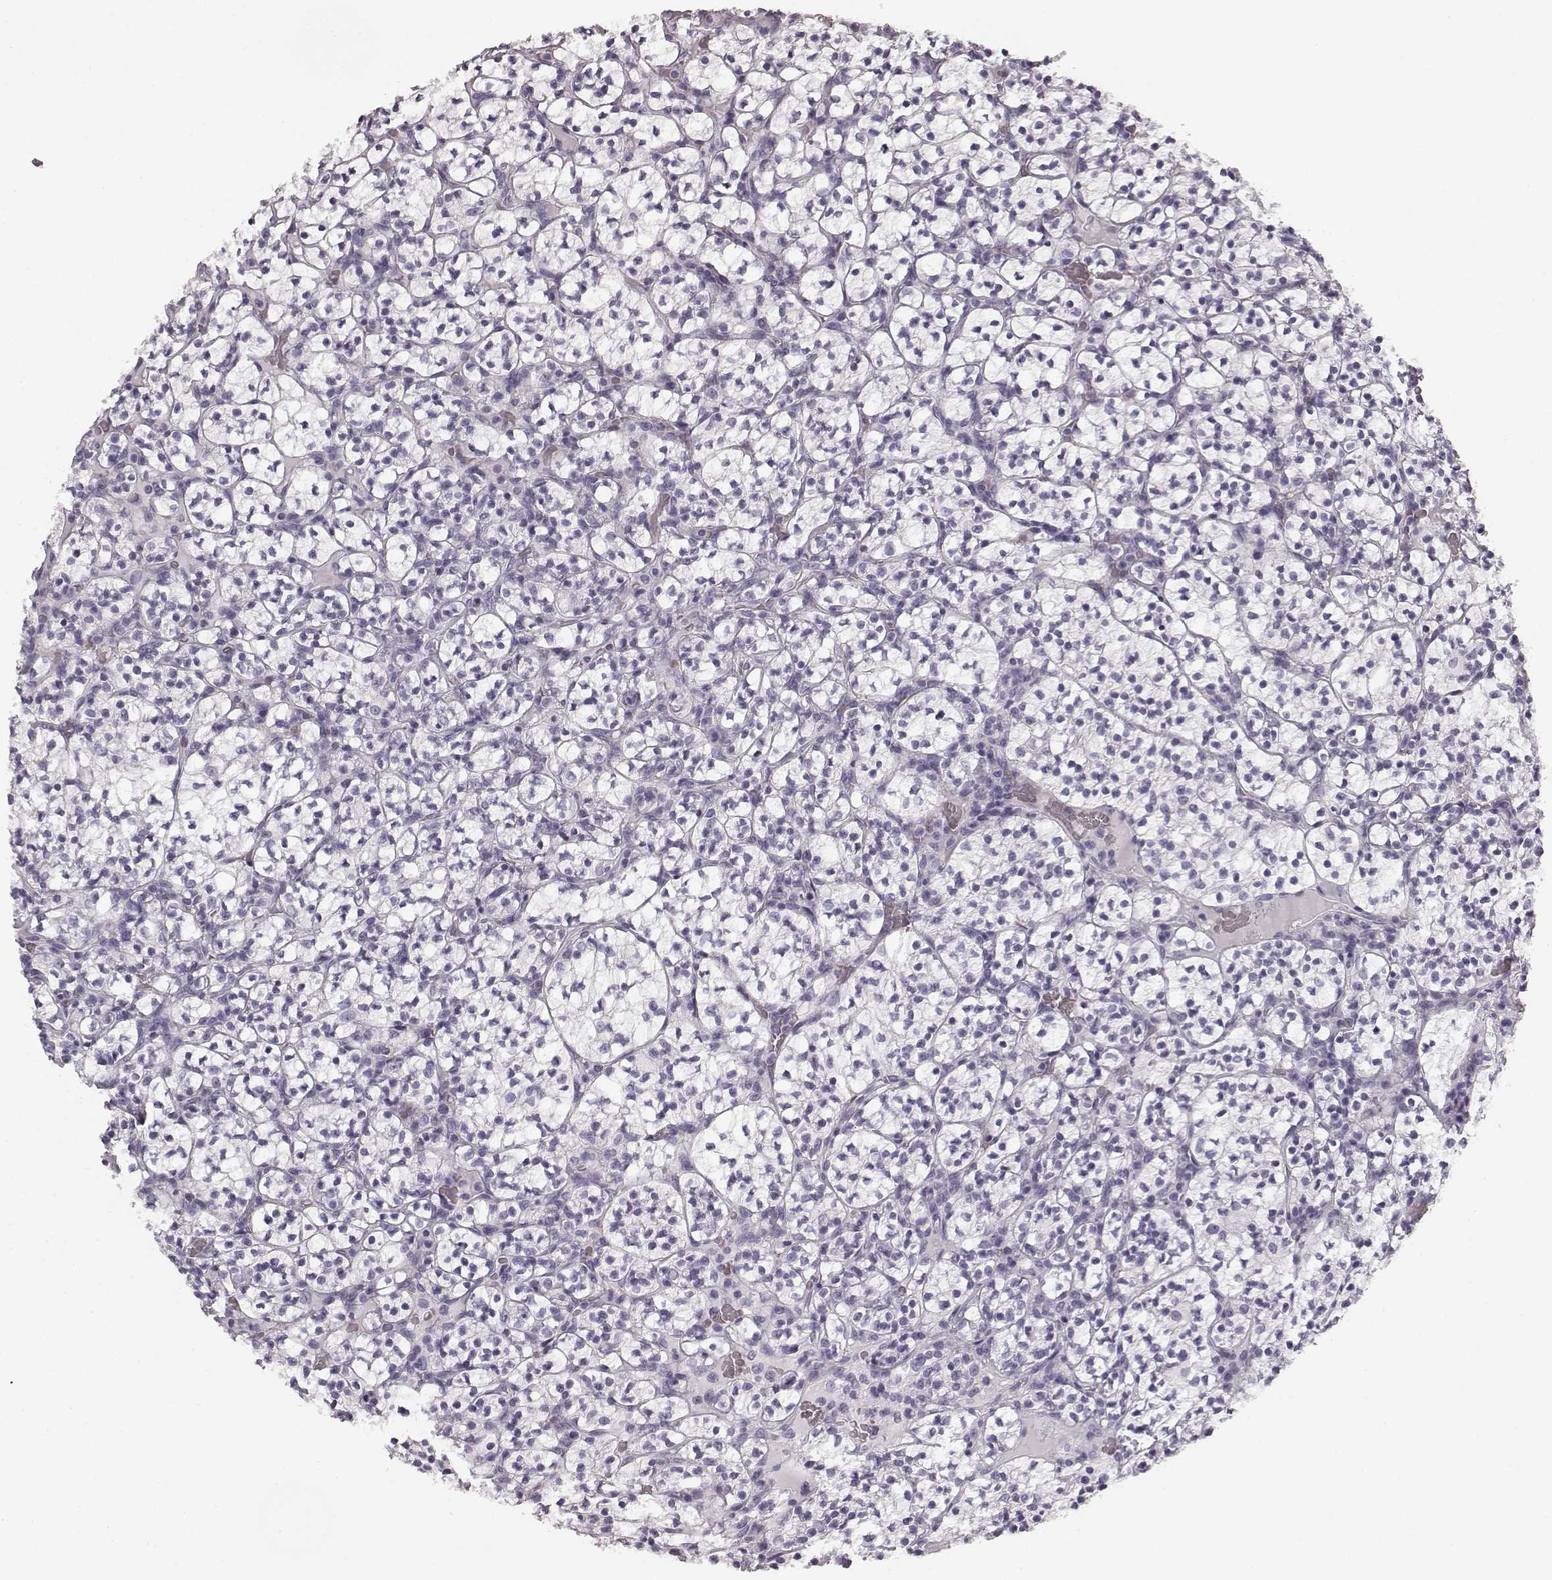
{"staining": {"intensity": "negative", "quantity": "none", "location": "none"}, "tissue": "renal cancer", "cell_type": "Tumor cells", "image_type": "cancer", "snomed": [{"axis": "morphology", "description": "Adenocarcinoma, NOS"}, {"axis": "topography", "description": "Kidney"}], "caption": "Photomicrograph shows no protein staining in tumor cells of renal adenocarcinoma tissue.", "gene": "TMPRSS15", "patient": {"sex": "female", "age": 89}}